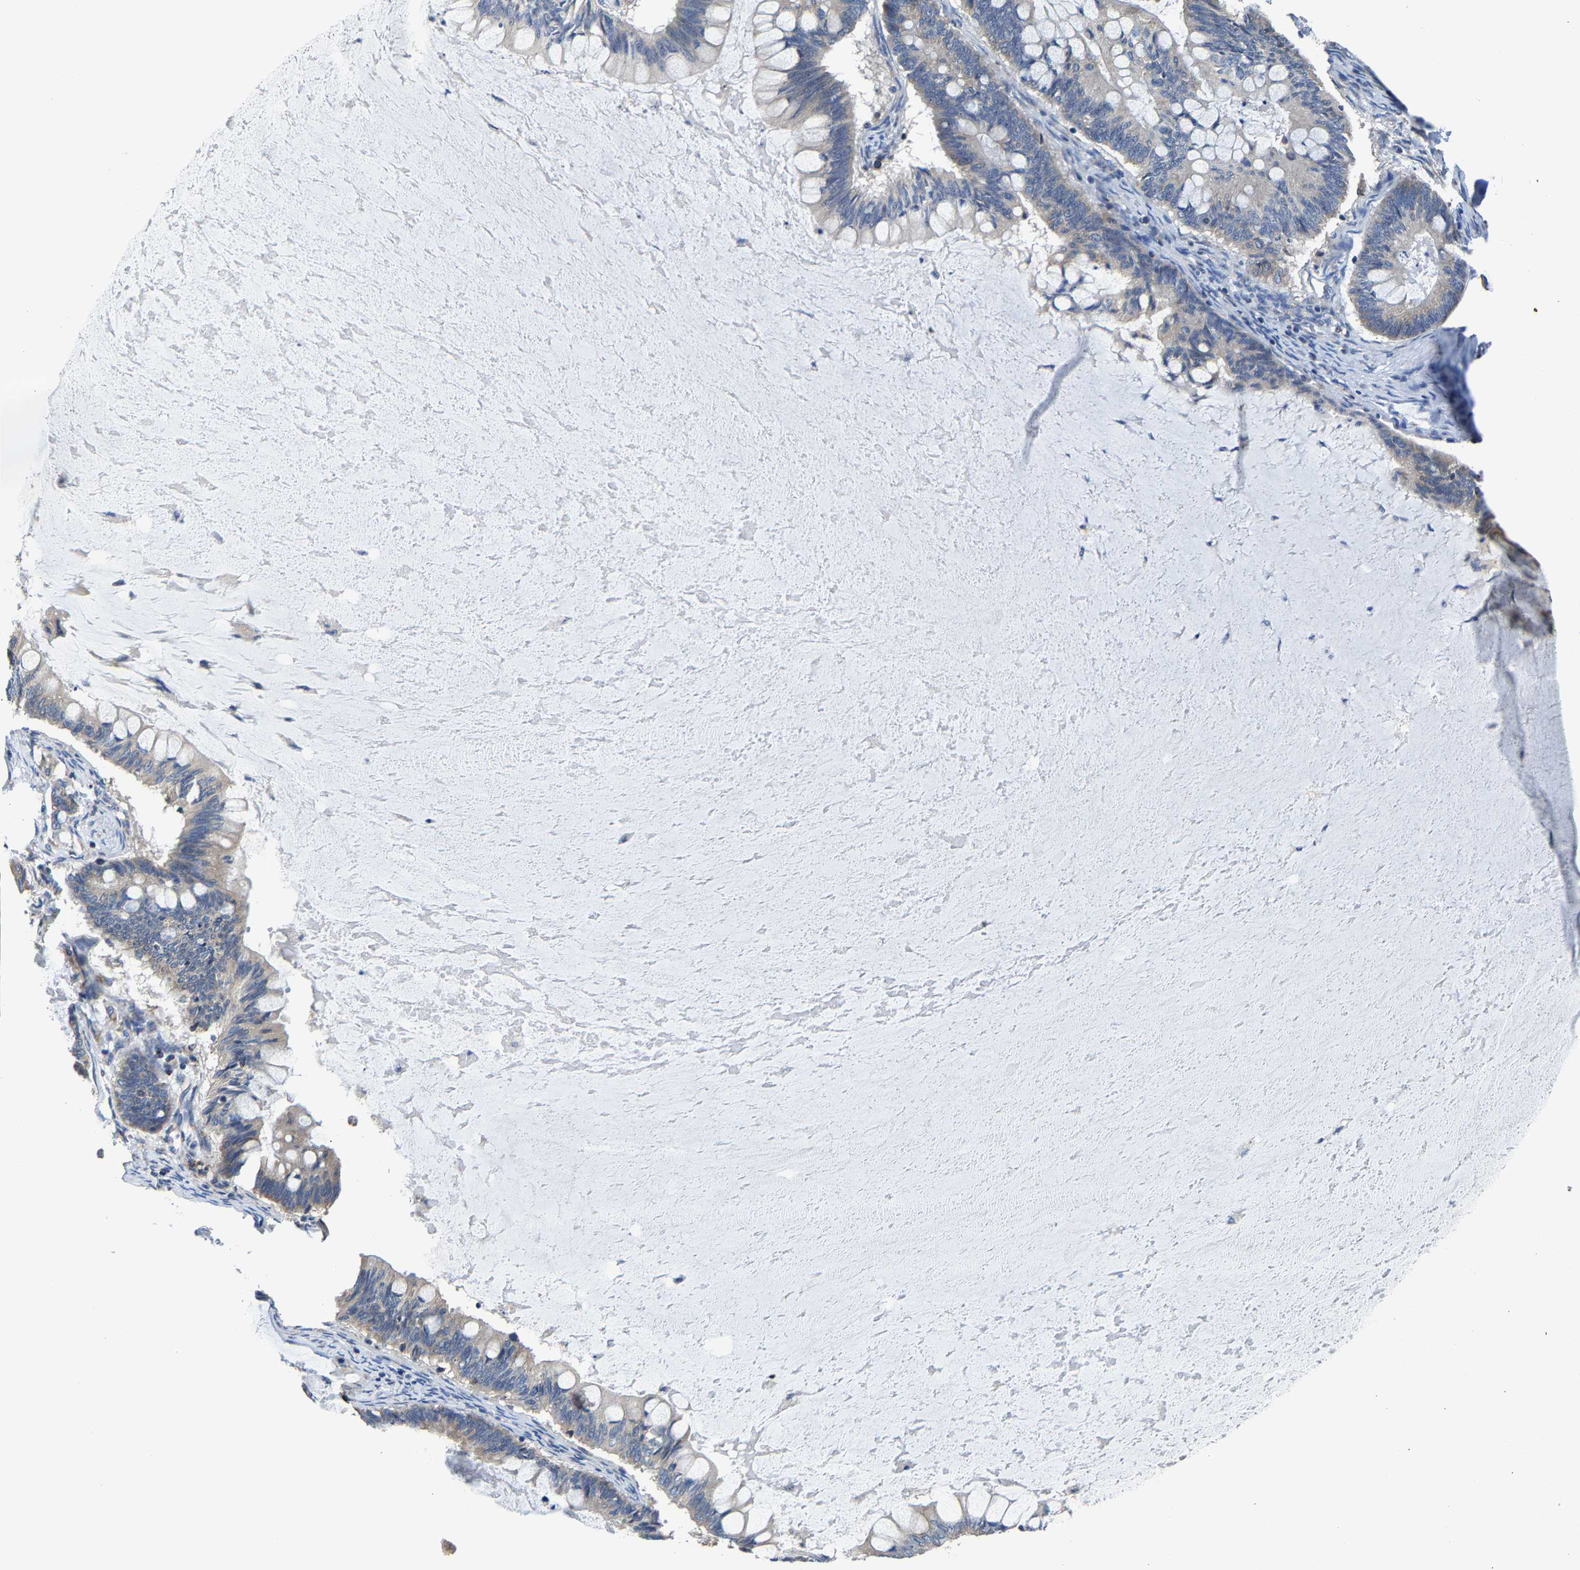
{"staining": {"intensity": "negative", "quantity": "none", "location": "none"}, "tissue": "ovarian cancer", "cell_type": "Tumor cells", "image_type": "cancer", "snomed": [{"axis": "morphology", "description": "Cystadenocarcinoma, mucinous, NOS"}, {"axis": "topography", "description": "Ovary"}], "caption": "Immunohistochemical staining of human ovarian mucinous cystadenocarcinoma exhibits no significant expression in tumor cells.", "gene": "AGK", "patient": {"sex": "female", "age": 61}}